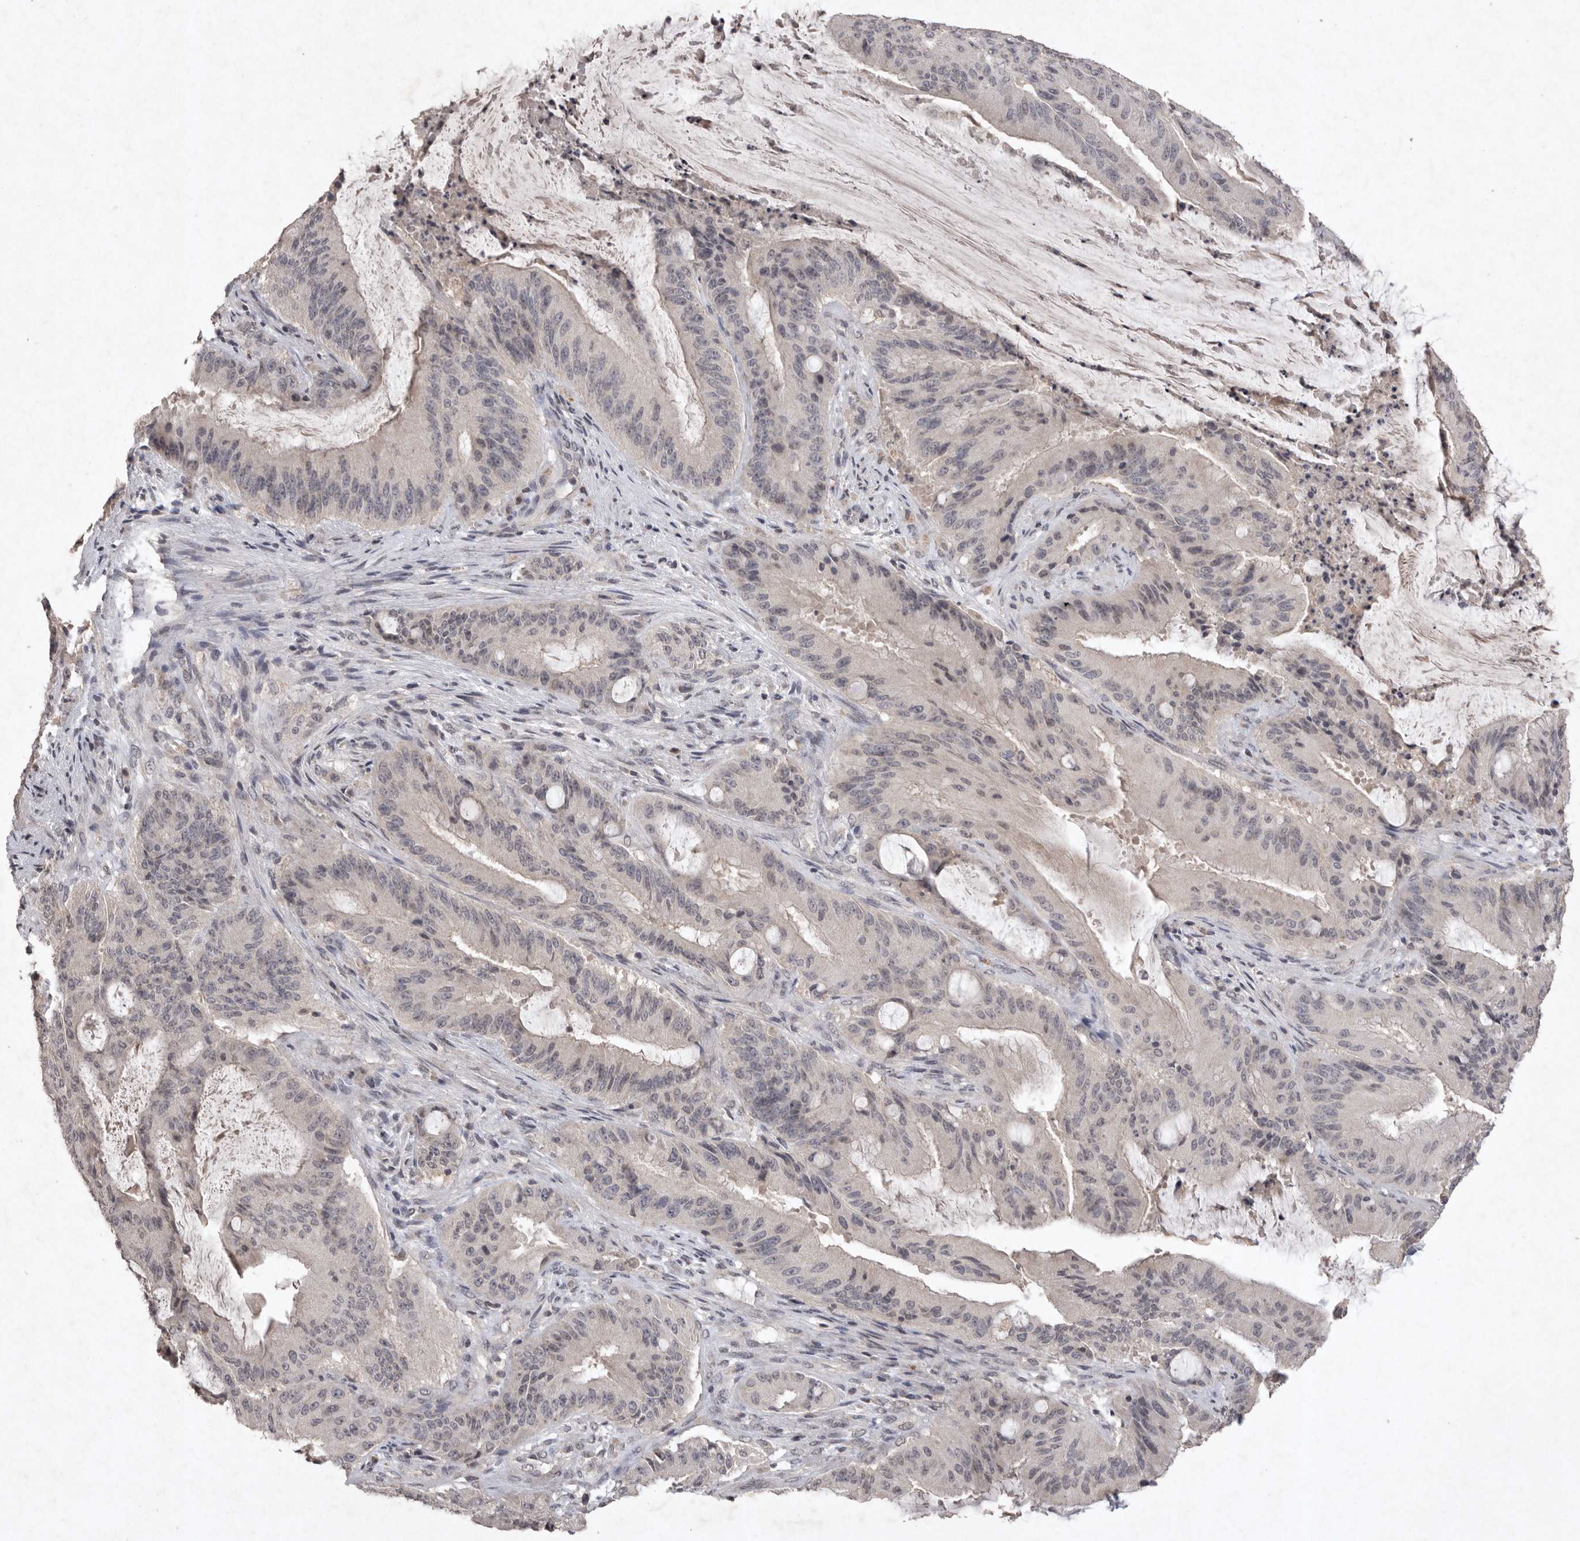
{"staining": {"intensity": "negative", "quantity": "none", "location": "none"}, "tissue": "liver cancer", "cell_type": "Tumor cells", "image_type": "cancer", "snomed": [{"axis": "morphology", "description": "Normal tissue, NOS"}, {"axis": "morphology", "description": "Cholangiocarcinoma"}, {"axis": "topography", "description": "Liver"}, {"axis": "topography", "description": "Peripheral nerve tissue"}], "caption": "Immunohistochemistry (IHC) histopathology image of neoplastic tissue: human liver cancer (cholangiocarcinoma) stained with DAB exhibits no significant protein staining in tumor cells.", "gene": "APLNR", "patient": {"sex": "female", "age": 73}}